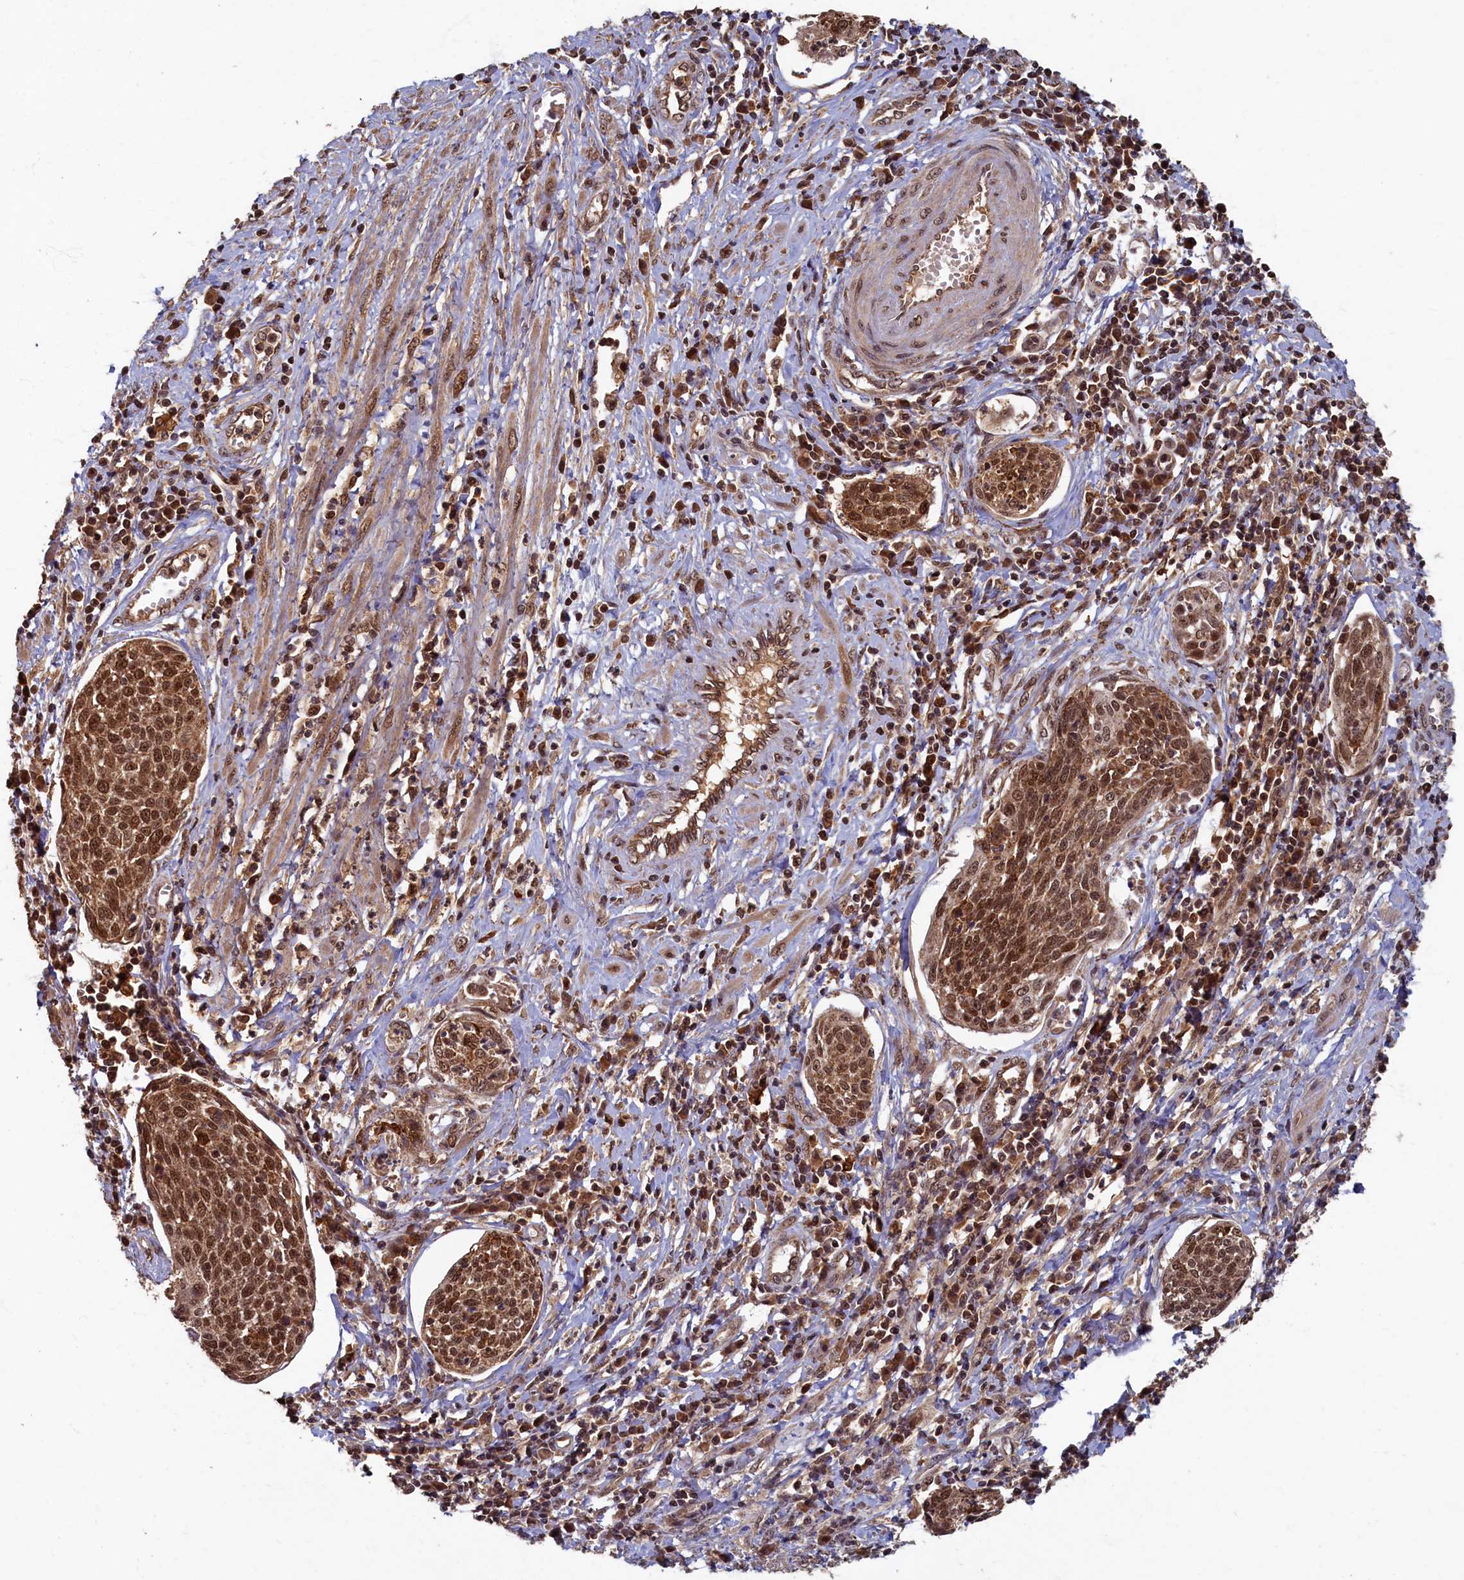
{"staining": {"intensity": "strong", "quantity": ">75%", "location": "nuclear"}, "tissue": "cervical cancer", "cell_type": "Tumor cells", "image_type": "cancer", "snomed": [{"axis": "morphology", "description": "Squamous cell carcinoma, NOS"}, {"axis": "topography", "description": "Cervix"}], "caption": "Immunohistochemical staining of cervical cancer (squamous cell carcinoma) displays strong nuclear protein staining in approximately >75% of tumor cells. (Stains: DAB (3,3'-diaminobenzidine) in brown, nuclei in blue, Microscopy: brightfield microscopy at high magnification).", "gene": "BRCA1", "patient": {"sex": "female", "age": 34}}